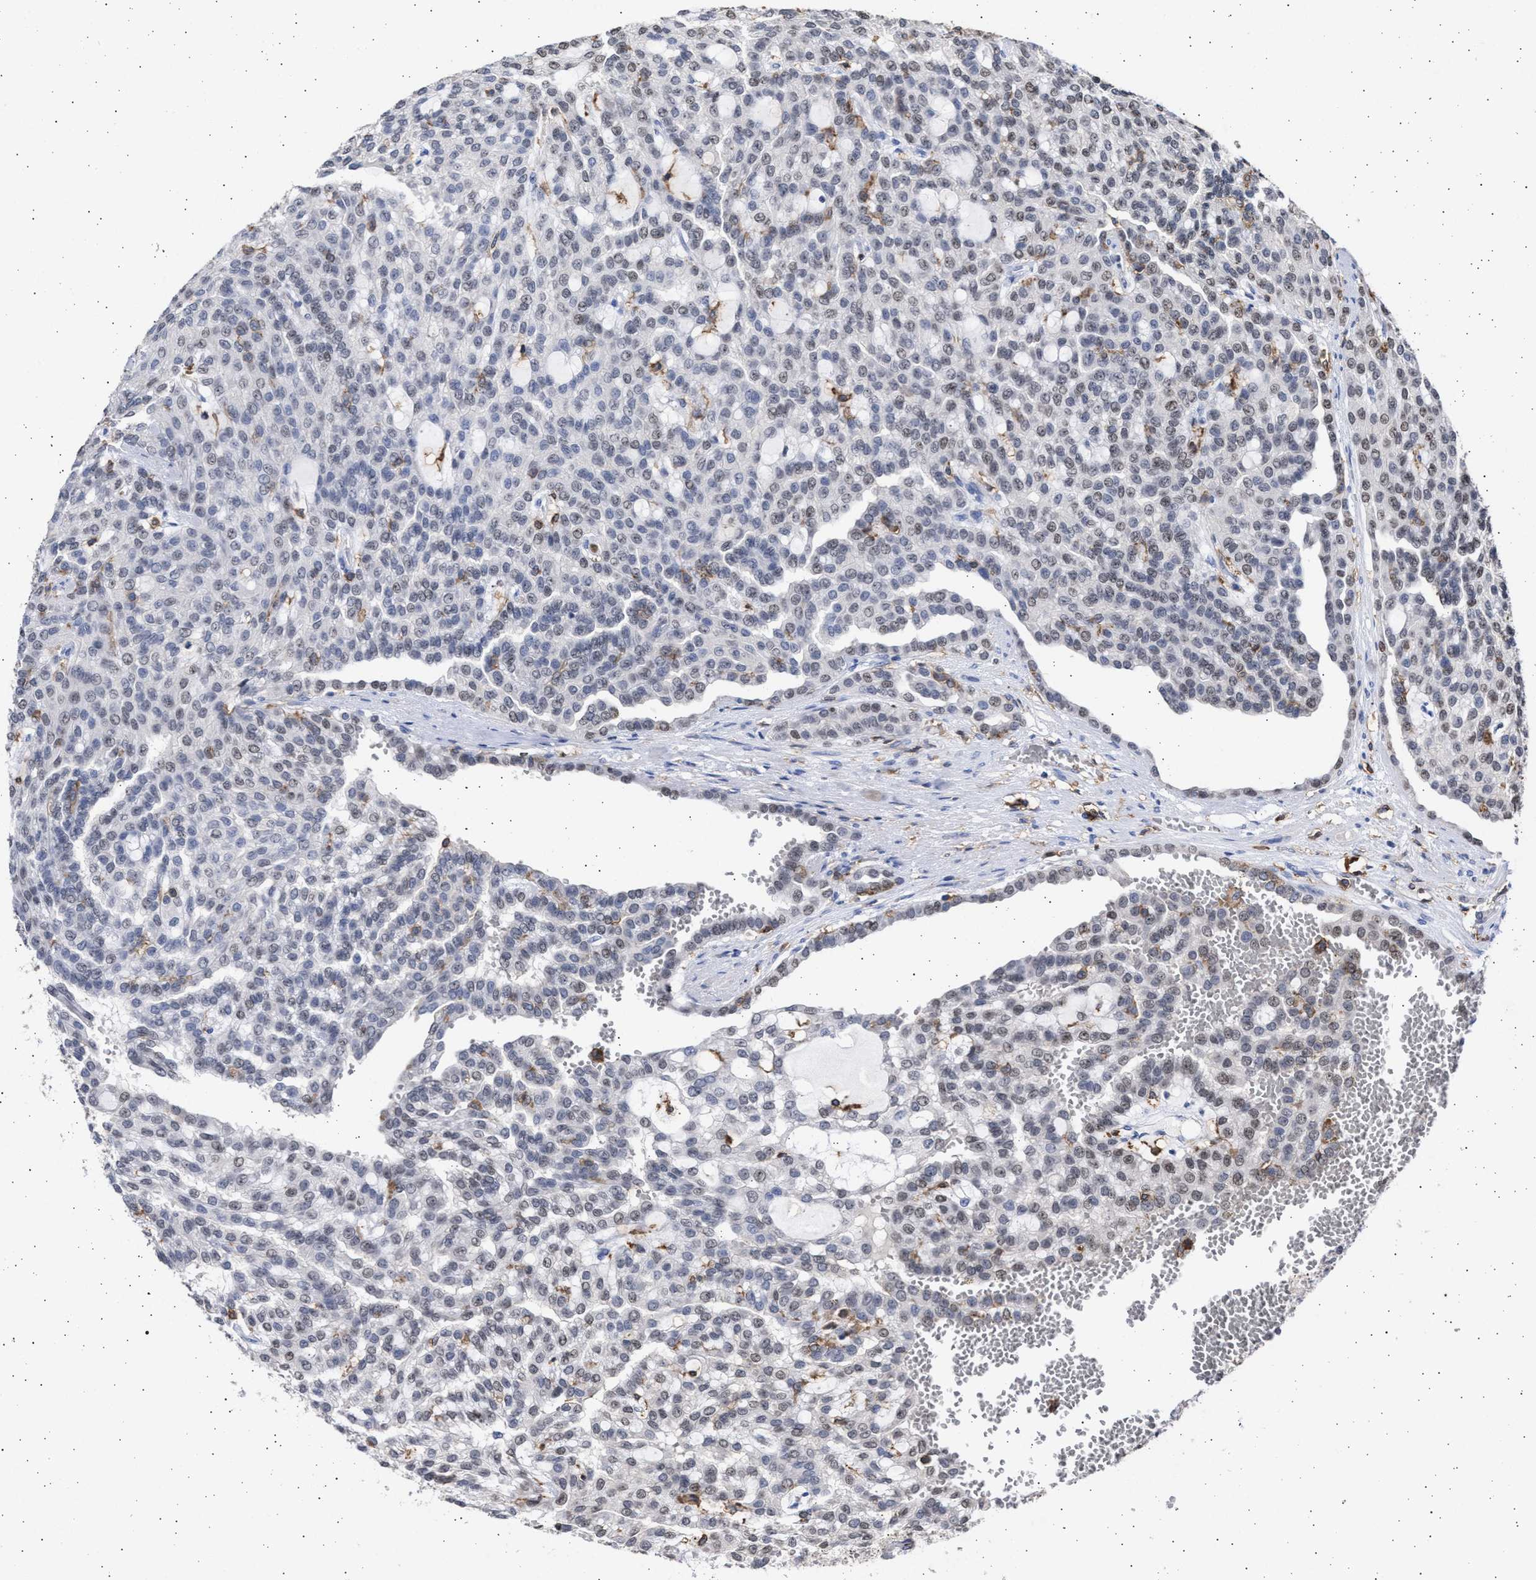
{"staining": {"intensity": "weak", "quantity": "<25%", "location": "nuclear"}, "tissue": "renal cancer", "cell_type": "Tumor cells", "image_type": "cancer", "snomed": [{"axis": "morphology", "description": "Adenocarcinoma, NOS"}, {"axis": "topography", "description": "Kidney"}], "caption": "Human renal adenocarcinoma stained for a protein using immunohistochemistry demonstrates no expression in tumor cells.", "gene": "FCER1A", "patient": {"sex": "male", "age": 63}}